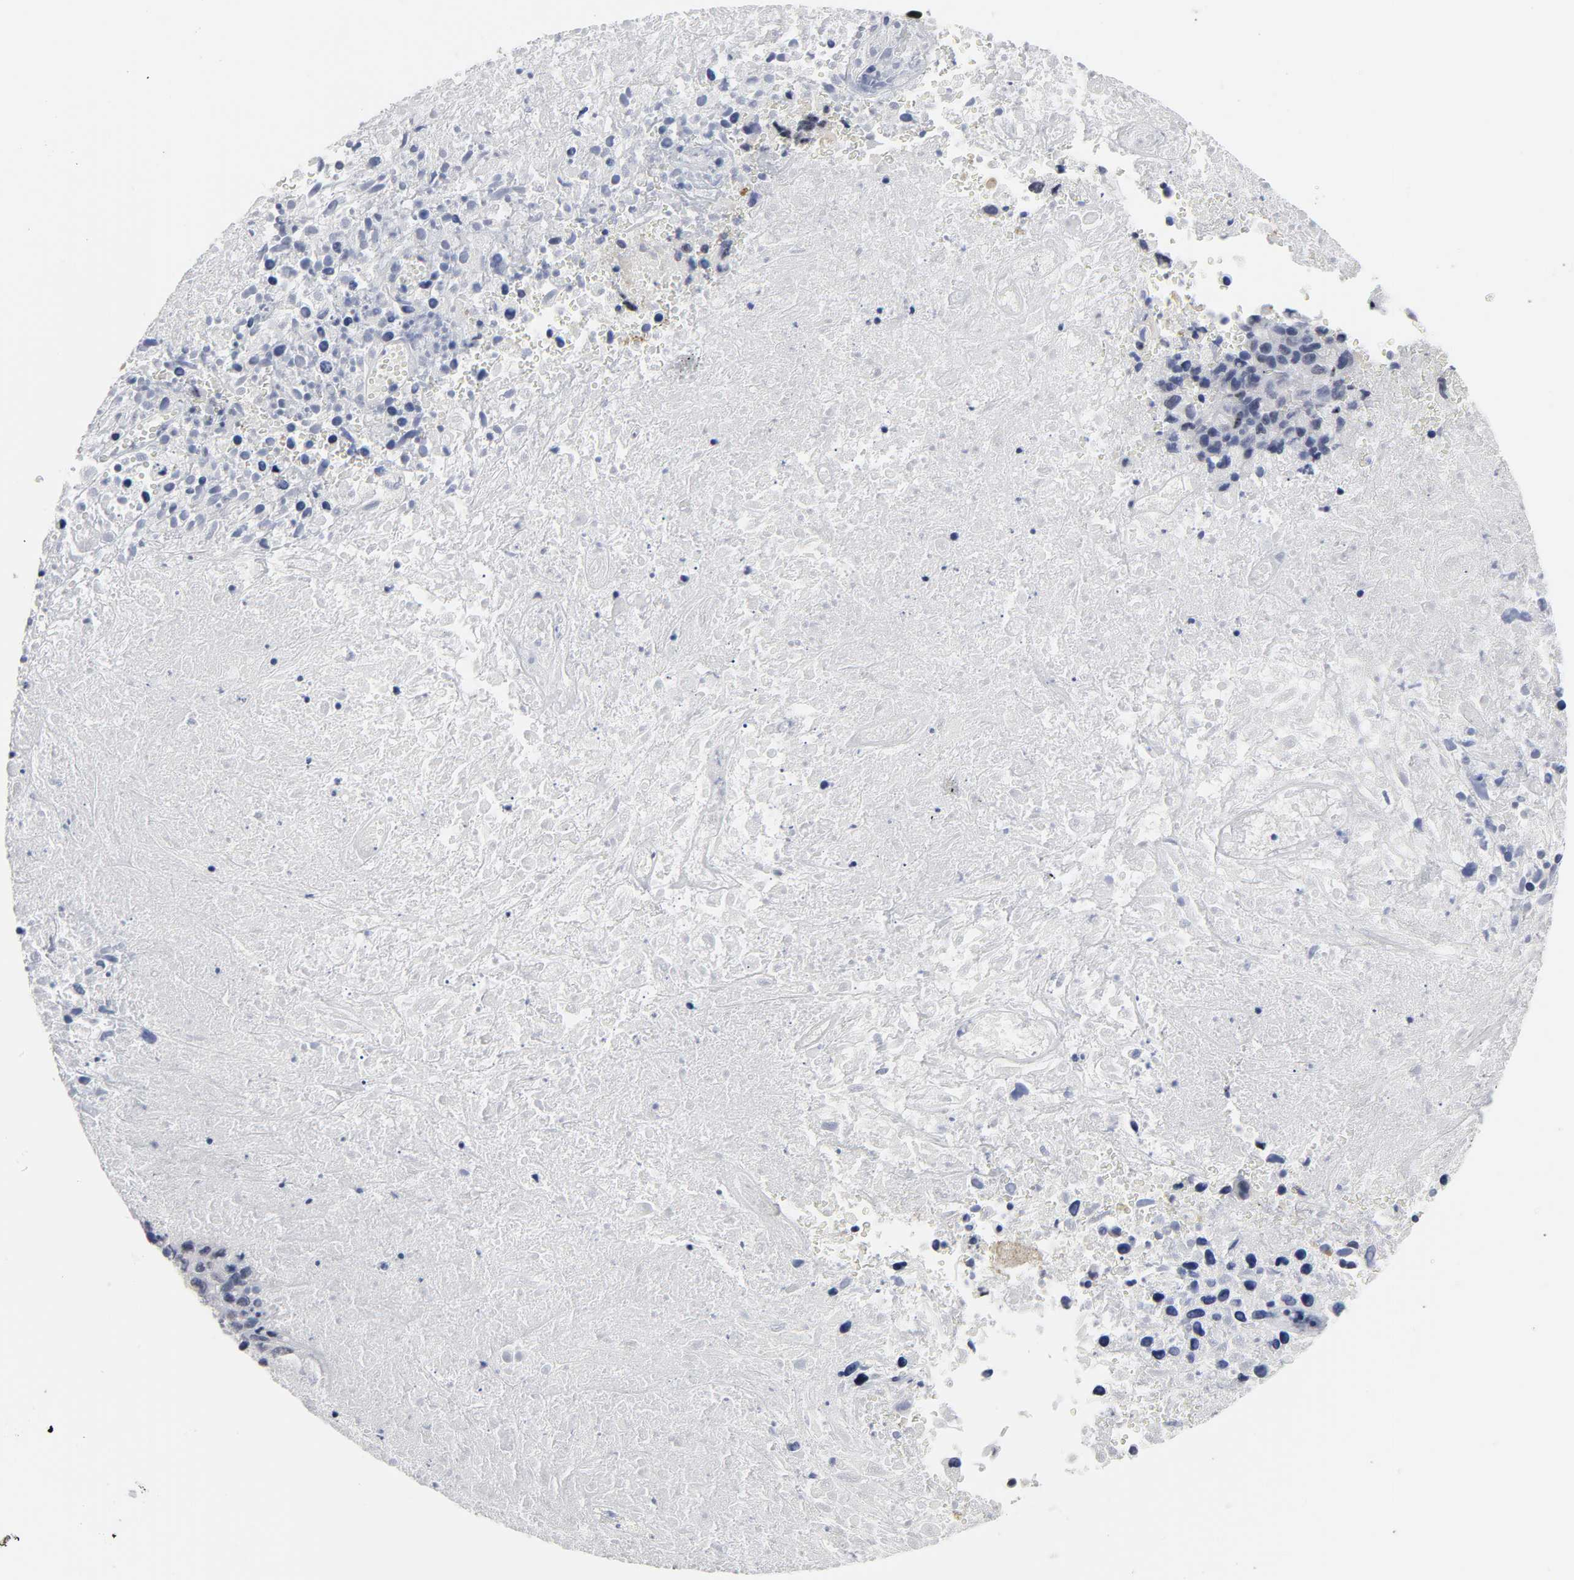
{"staining": {"intensity": "negative", "quantity": "none", "location": "none"}, "tissue": "melanoma", "cell_type": "Tumor cells", "image_type": "cancer", "snomed": [{"axis": "morphology", "description": "Malignant melanoma, Metastatic site"}, {"axis": "topography", "description": "Cerebral cortex"}], "caption": "Protein analysis of malignant melanoma (metastatic site) demonstrates no significant staining in tumor cells. The staining is performed using DAB (3,3'-diaminobenzidine) brown chromogen with nuclei counter-stained in using hematoxylin.", "gene": "GRHL2", "patient": {"sex": "female", "age": 52}}